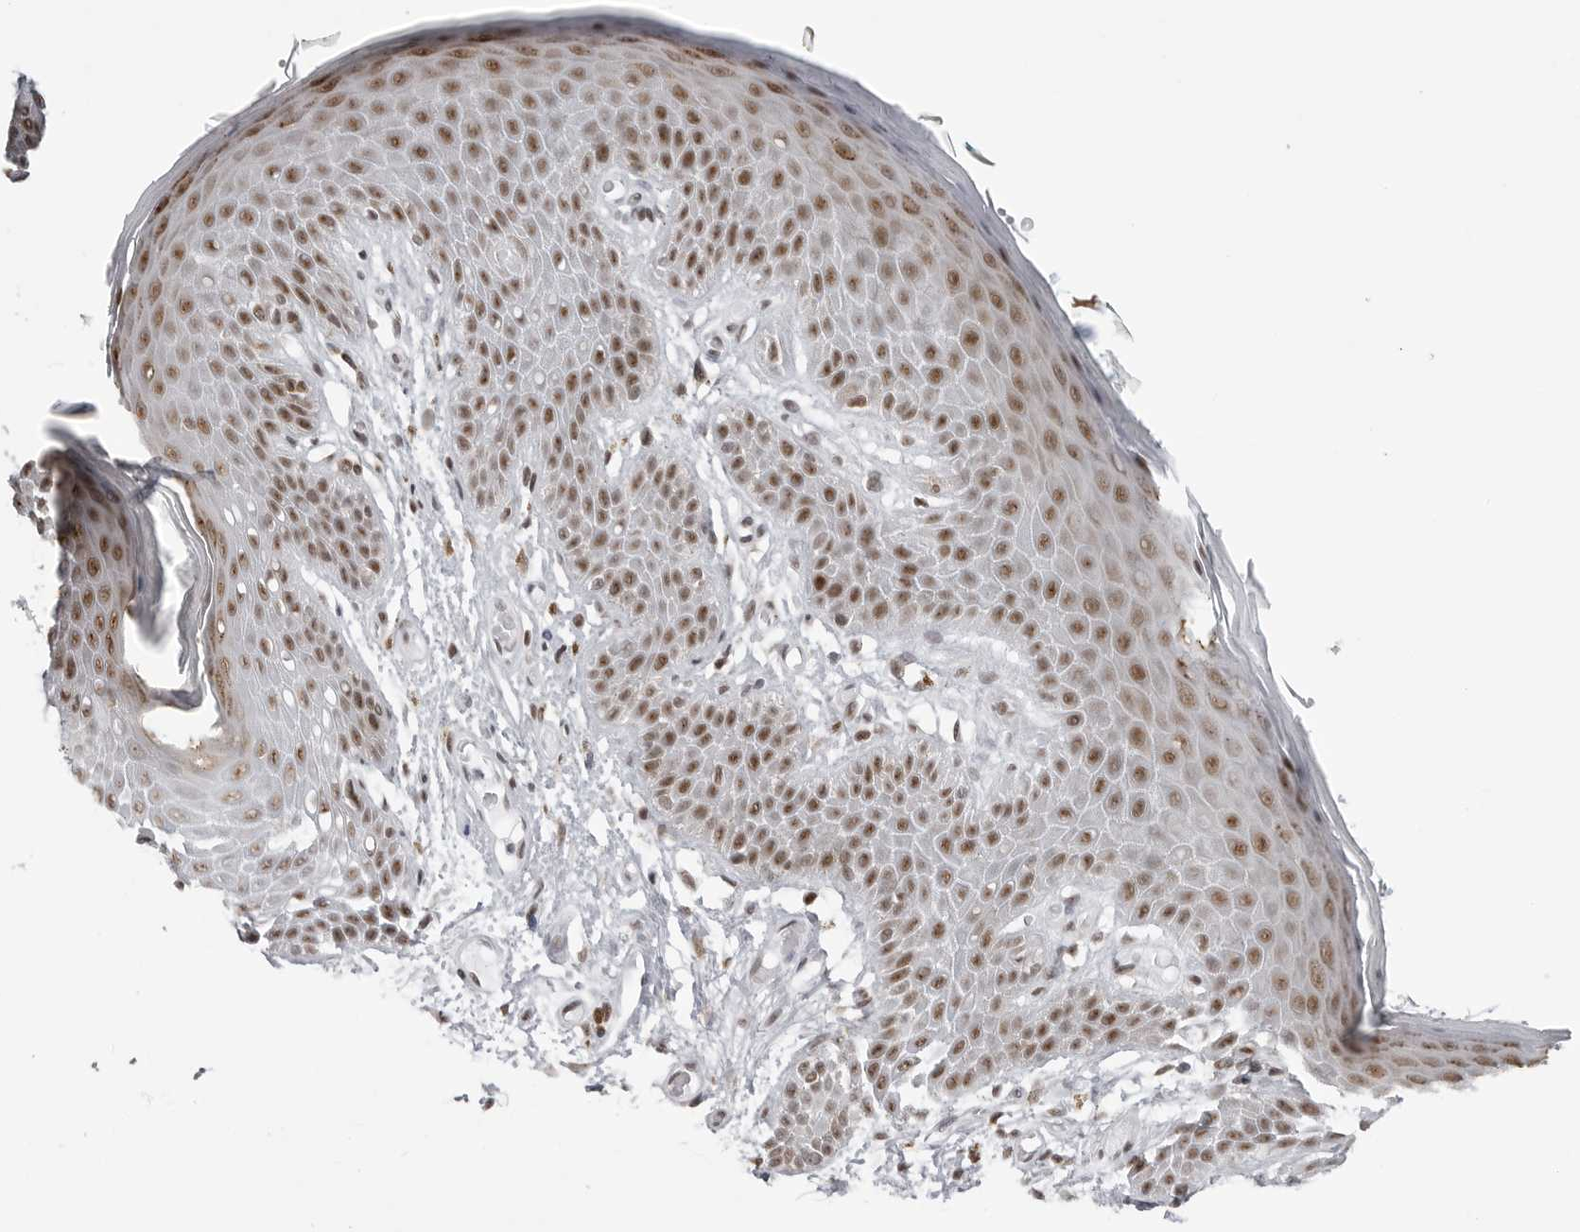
{"staining": {"intensity": "moderate", "quantity": "25%-75%", "location": "nuclear"}, "tissue": "skin", "cell_type": "Epidermal cells", "image_type": "normal", "snomed": [{"axis": "morphology", "description": "Normal tissue, NOS"}, {"axis": "topography", "description": "Anal"}], "caption": "High-power microscopy captured an IHC photomicrograph of normal skin, revealing moderate nuclear expression in approximately 25%-75% of epidermal cells.", "gene": "WRAP53", "patient": {"sex": "male", "age": 74}}